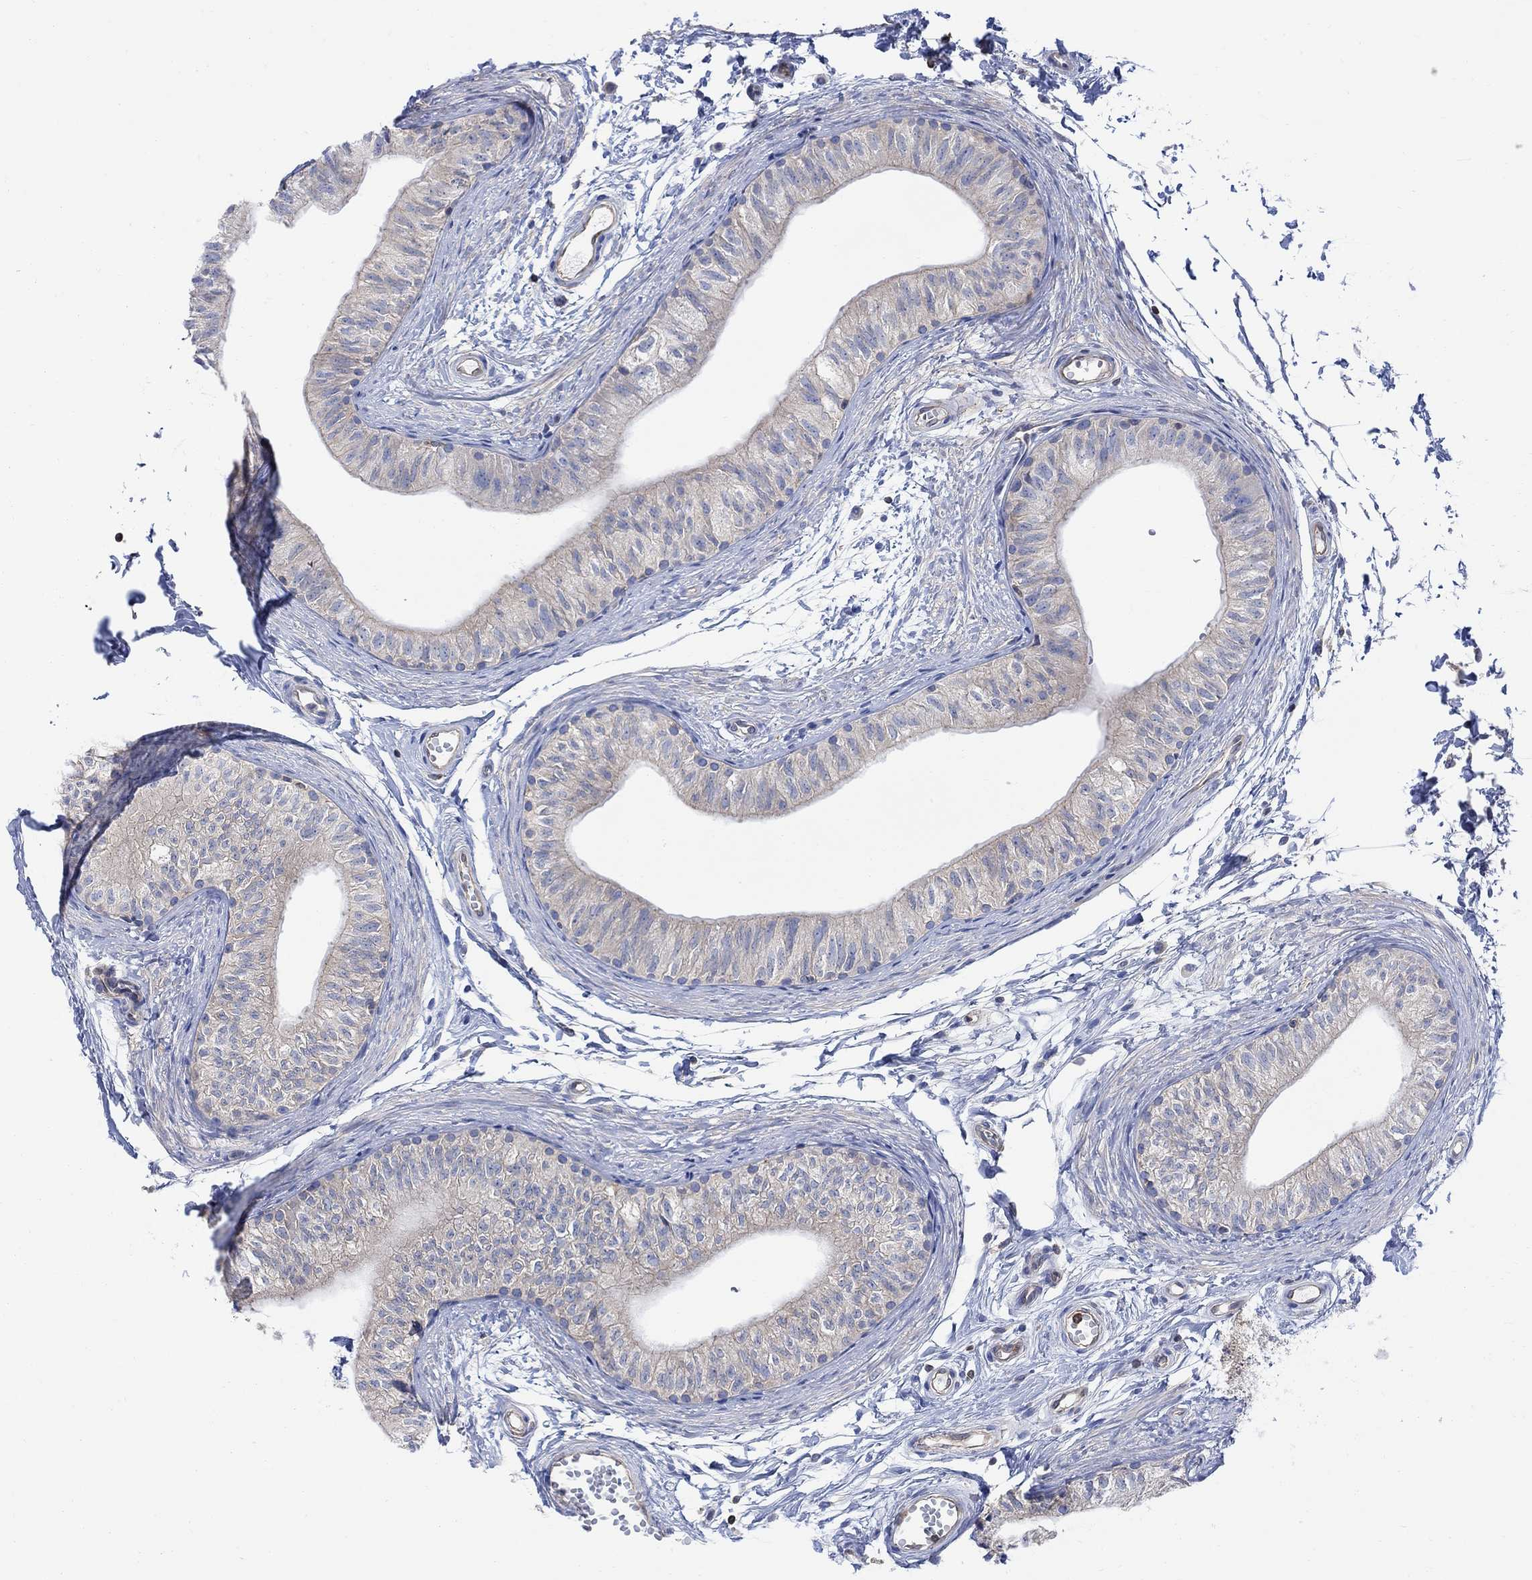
{"staining": {"intensity": "weak", "quantity": "25%-75%", "location": "cytoplasmic/membranous"}, "tissue": "epididymis", "cell_type": "Glandular cells", "image_type": "normal", "snomed": [{"axis": "morphology", "description": "Normal tissue, NOS"}, {"axis": "topography", "description": "Epididymis"}], "caption": "A high-resolution photomicrograph shows IHC staining of unremarkable epididymis, which displays weak cytoplasmic/membranous expression in approximately 25%-75% of glandular cells.", "gene": "GBP5", "patient": {"sex": "male", "age": 22}}